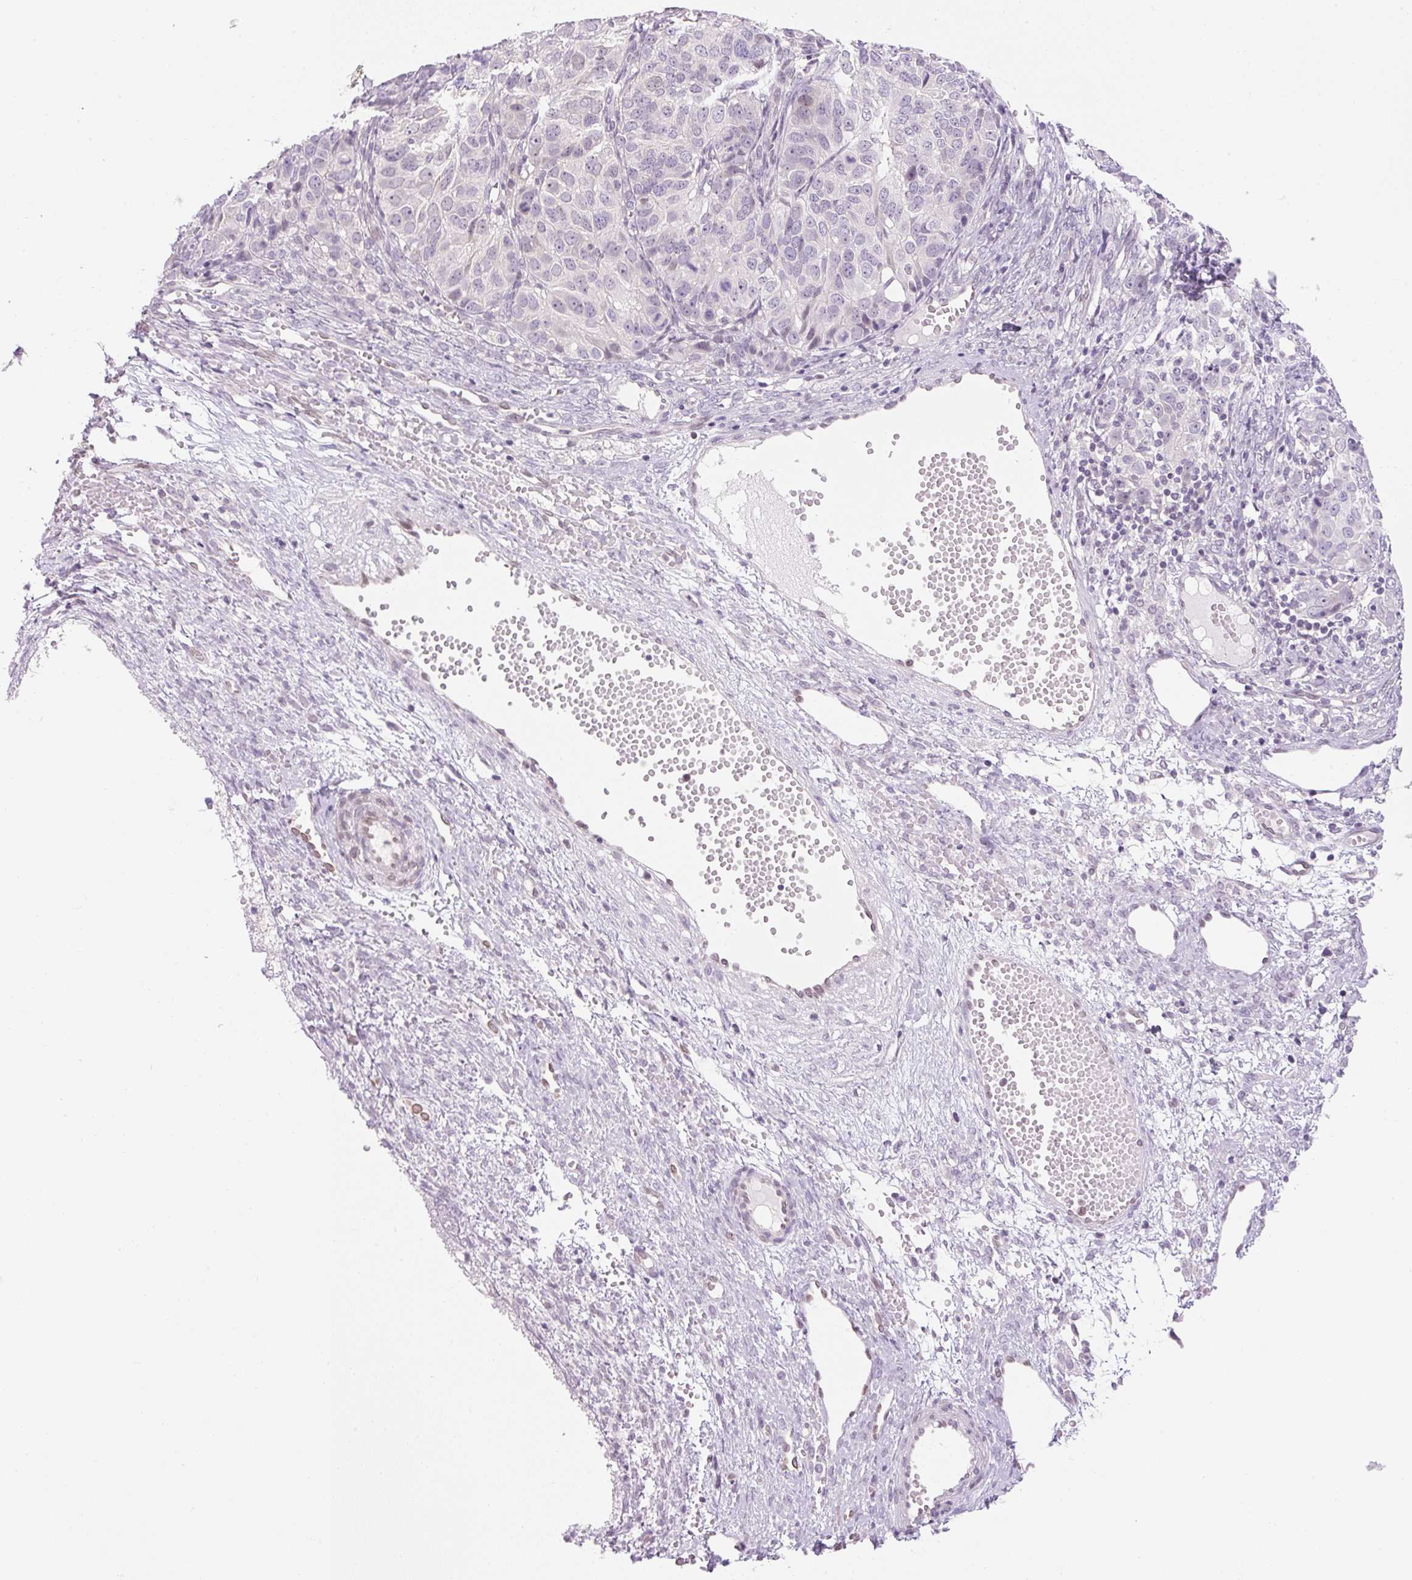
{"staining": {"intensity": "negative", "quantity": "none", "location": "none"}, "tissue": "ovarian cancer", "cell_type": "Tumor cells", "image_type": "cancer", "snomed": [{"axis": "morphology", "description": "Carcinoma, endometroid"}, {"axis": "topography", "description": "Ovary"}], "caption": "Immunohistochemistry (IHC) histopathology image of neoplastic tissue: human endometroid carcinoma (ovarian) stained with DAB displays no significant protein expression in tumor cells.", "gene": "SYNE3", "patient": {"sex": "female", "age": 51}}